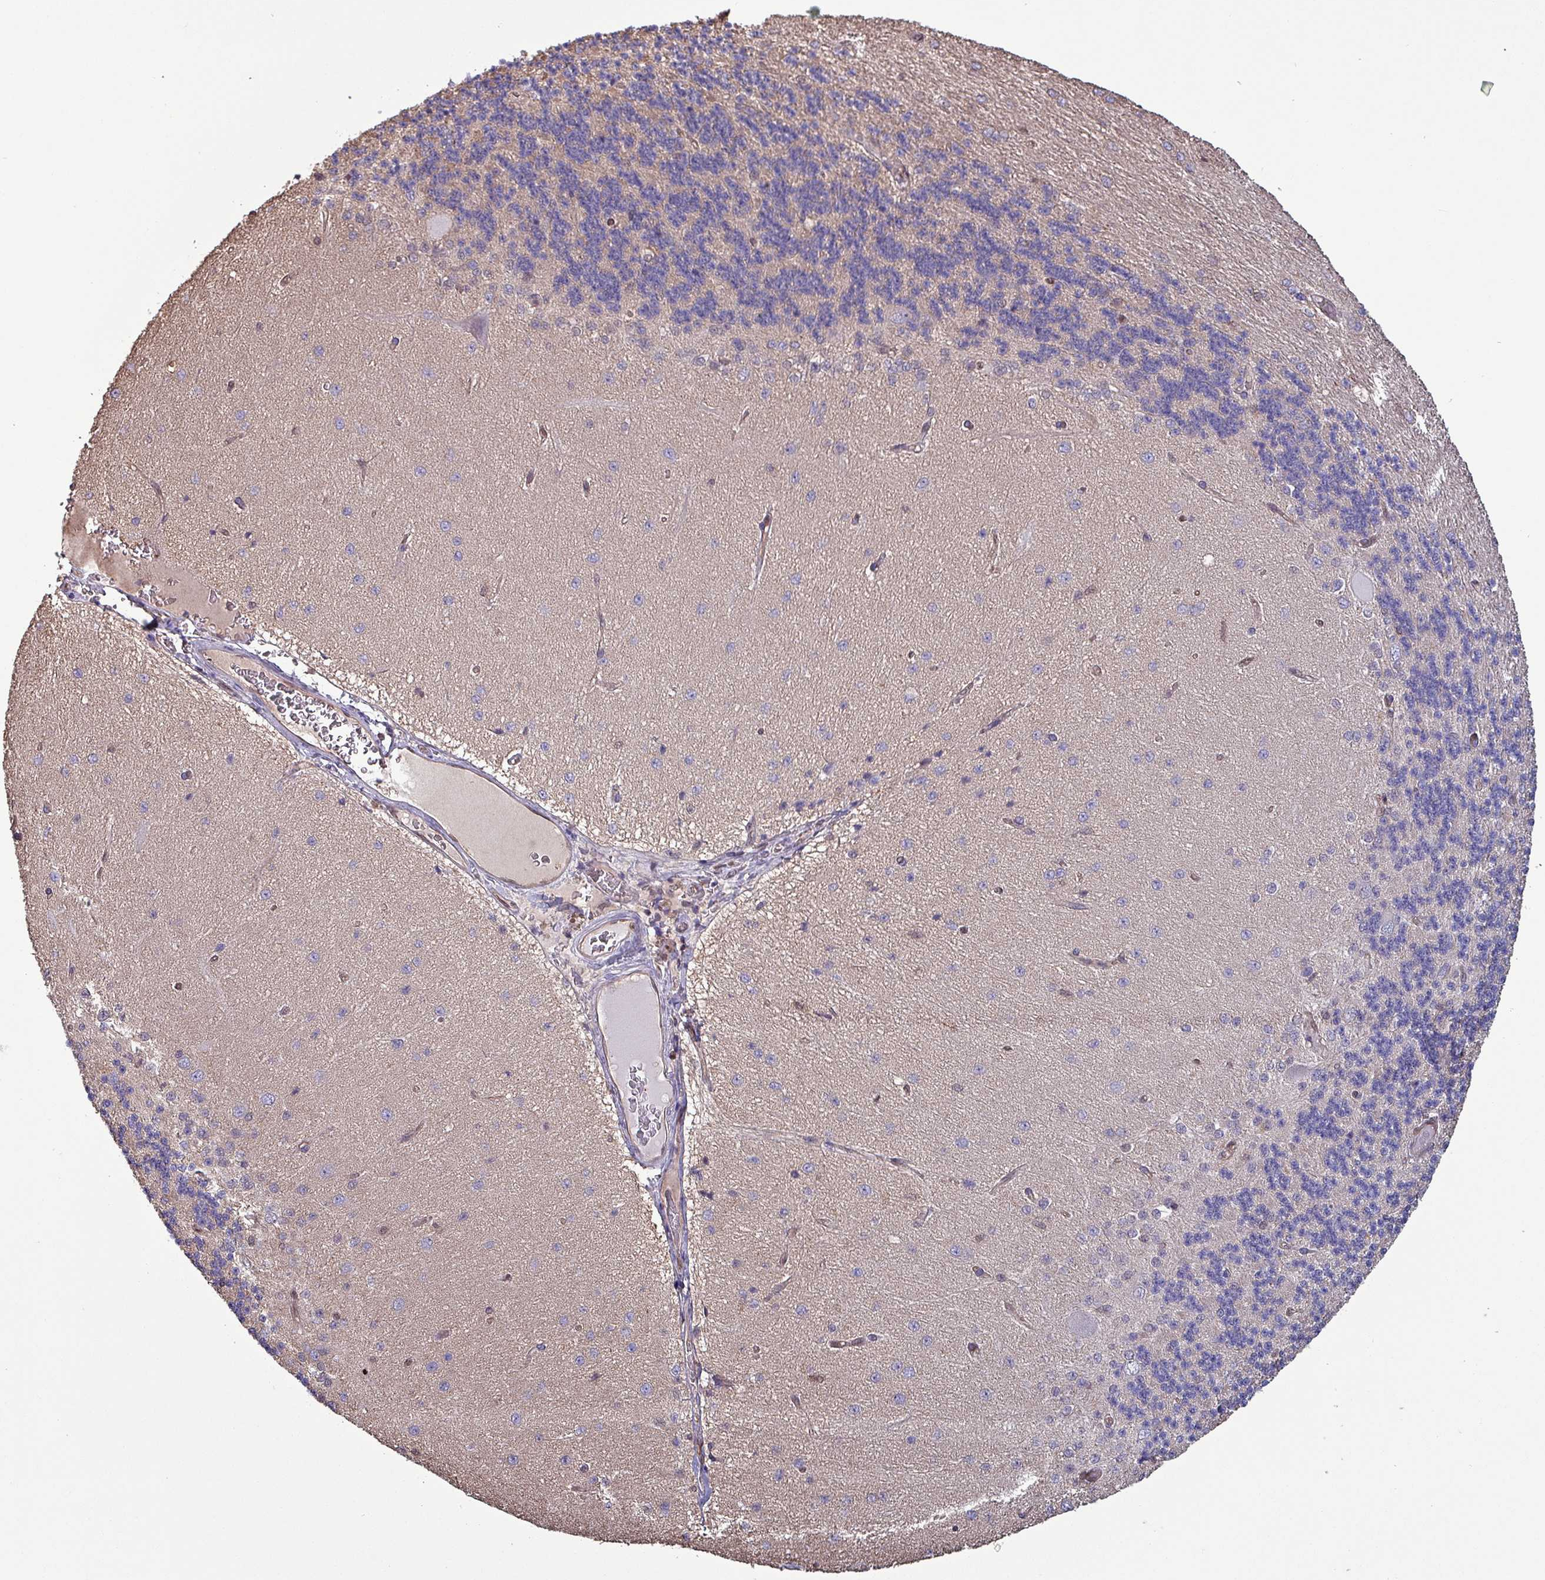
{"staining": {"intensity": "negative", "quantity": "none", "location": "none"}, "tissue": "cerebellum", "cell_type": "Cells in granular layer", "image_type": "normal", "snomed": [{"axis": "morphology", "description": "Normal tissue, NOS"}, {"axis": "topography", "description": "Cerebellum"}], "caption": "This is an IHC photomicrograph of unremarkable human cerebellum. There is no expression in cells in granular layer.", "gene": "PSMB8", "patient": {"sex": "female", "age": 29}}